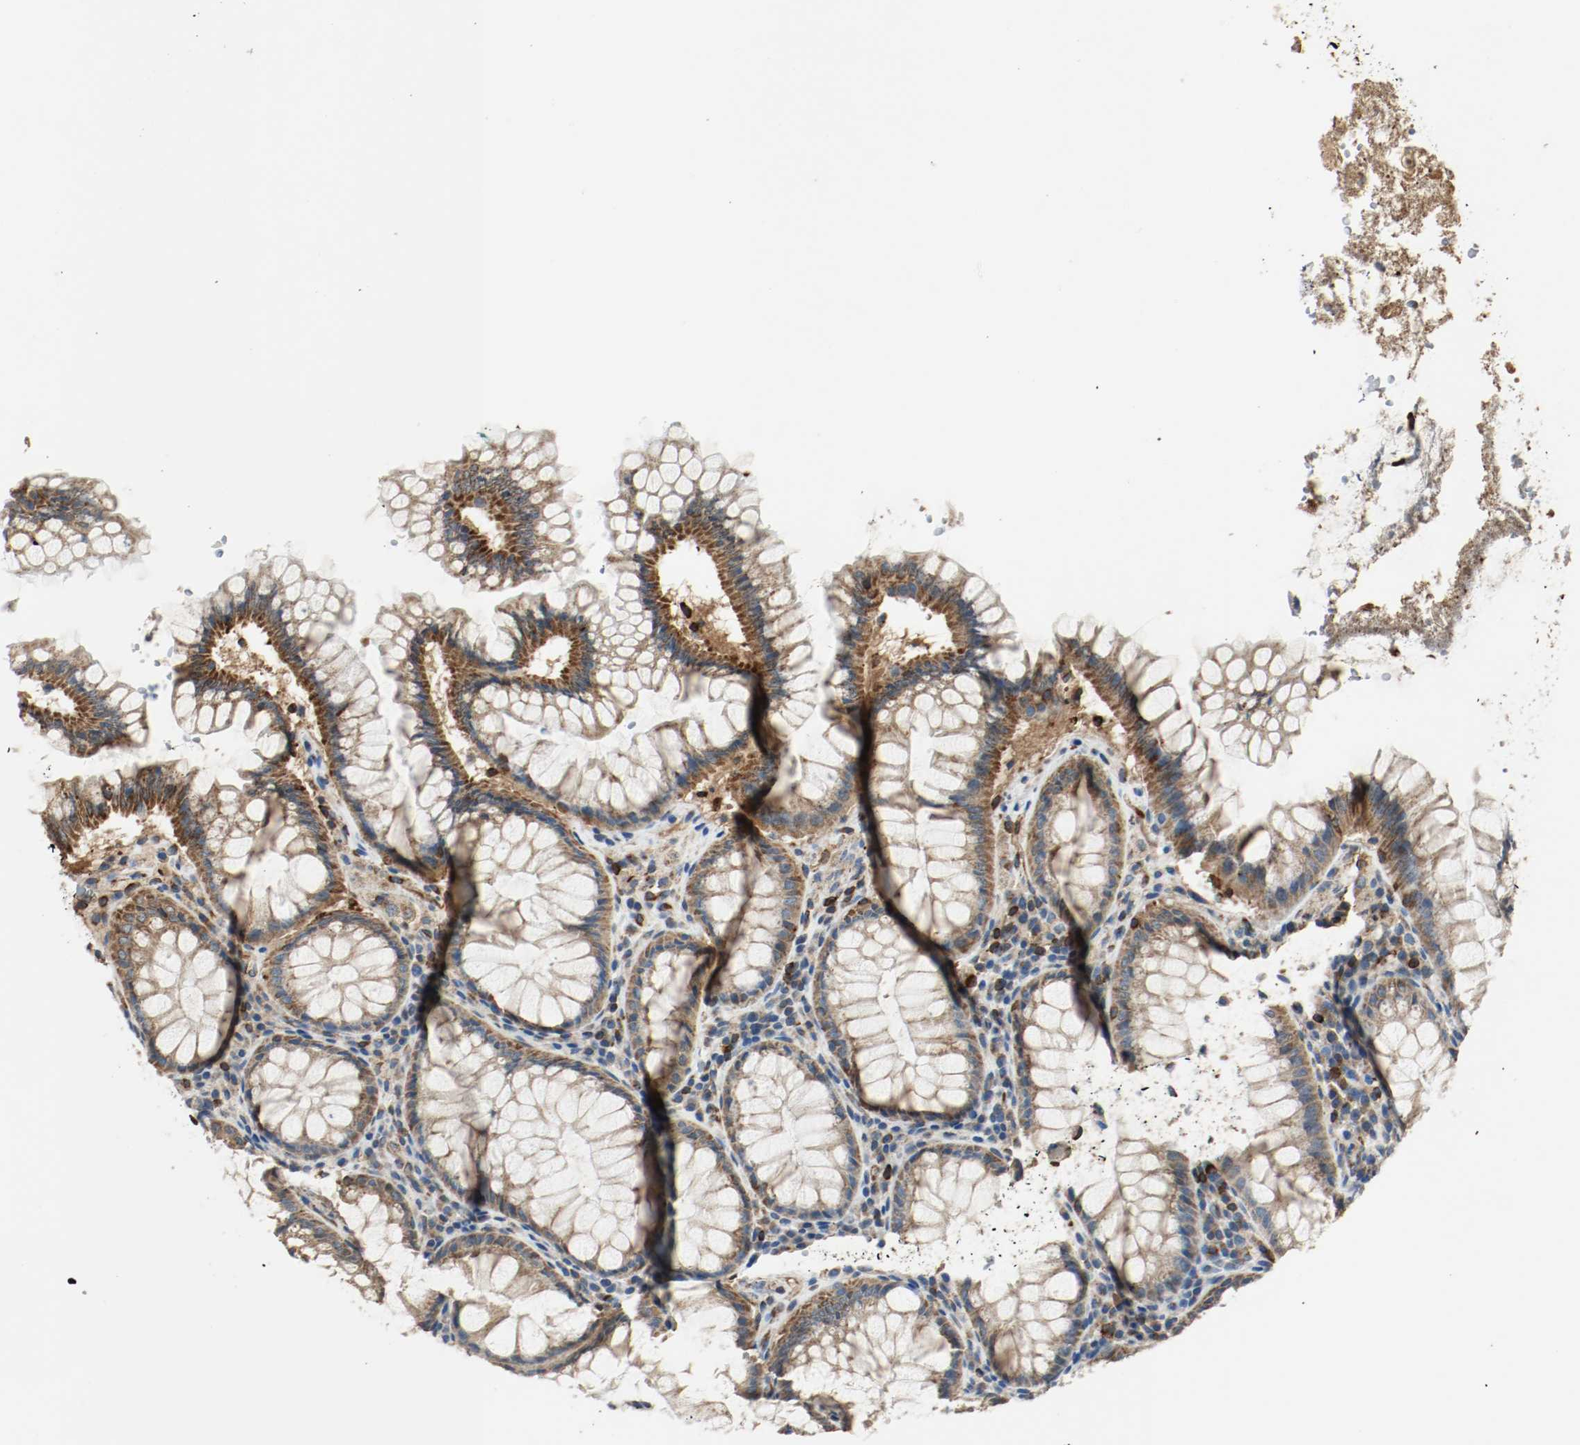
{"staining": {"intensity": "strong", "quantity": ">75%", "location": "cytoplasmic/membranous"}, "tissue": "colon", "cell_type": "Glandular cells", "image_type": "normal", "snomed": [{"axis": "morphology", "description": "Normal tissue, NOS"}, {"axis": "topography", "description": "Colon"}], "caption": "High-magnification brightfield microscopy of normal colon stained with DAB (brown) and counterstained with hematoxylin (blue). glandular cells exhibit strong cytoplasmic/membranous staining is present in approximately>75% of cells.", "gene": "PLCG1", "patient": {"sex": "female", "age": 46}}